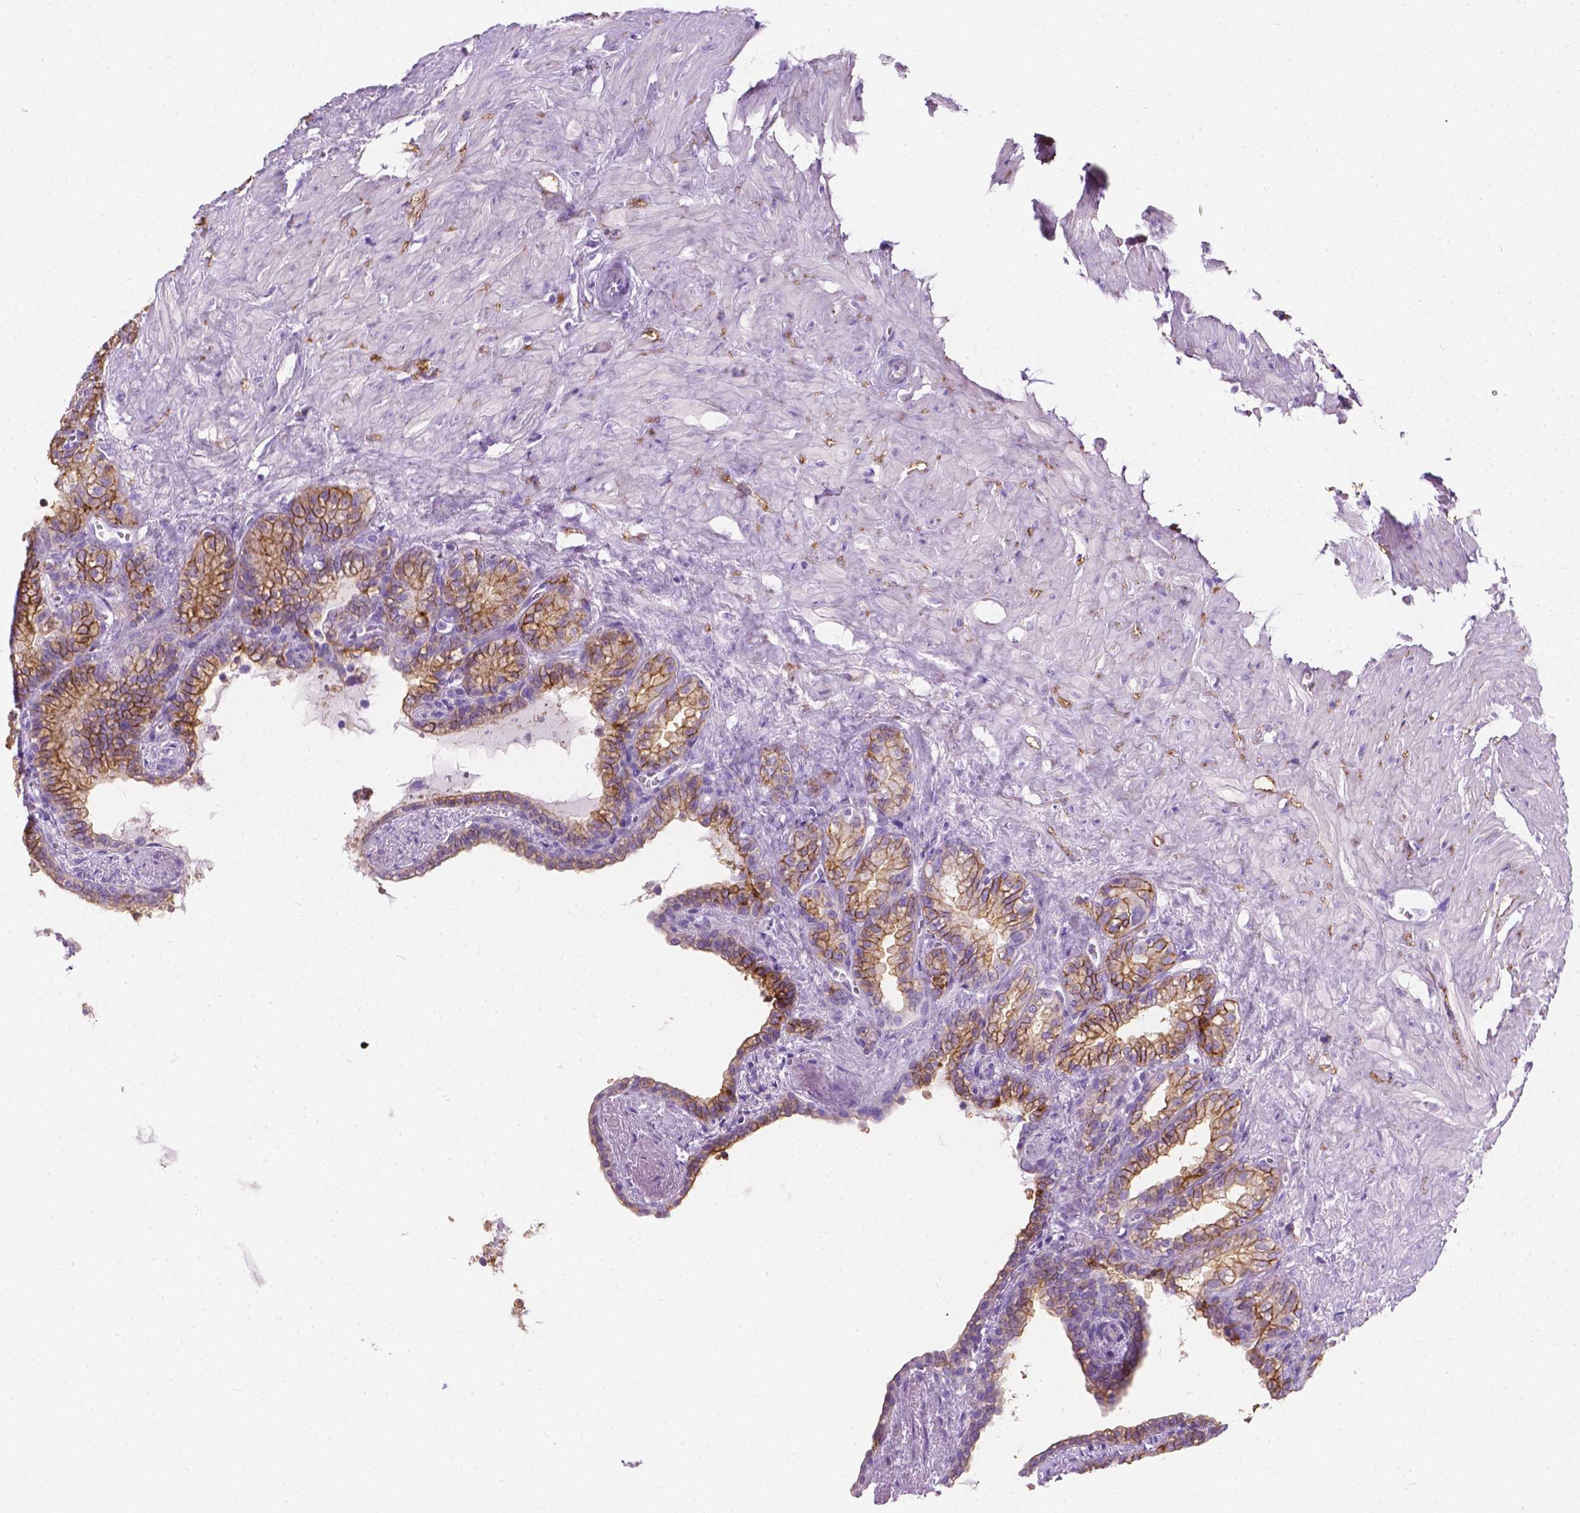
{"staining": {"intensity": "strong", "quantity": ">75%", "location": "cytoplasmic/membranous"}, "tissue": "seminal vesicle", "cell_type": "Glandular cells", "image_type": "normal", "snomed": [{"axis": "morphology", "description": "Normal tissue, NOS"}, {"axis": "morphology", "description": "Urothelial carcinoma, NOS"}, {"axis": "topography", "description": "Urinary bladder"}, {"axis": "topography", "description": "Seminal veicle"}], "caption": "High-power microscopy captured an immunohistochemistry (IHC) histopathology image of normal seminal vesicle, revealing strong cytoplasmic/membranous expression in about >75% of glandular cells. Ihc stains the protein in brown and the nuclei are stained blue.", "gene": "GNAO1", "patient": {"sex": "male", "age": 76}}